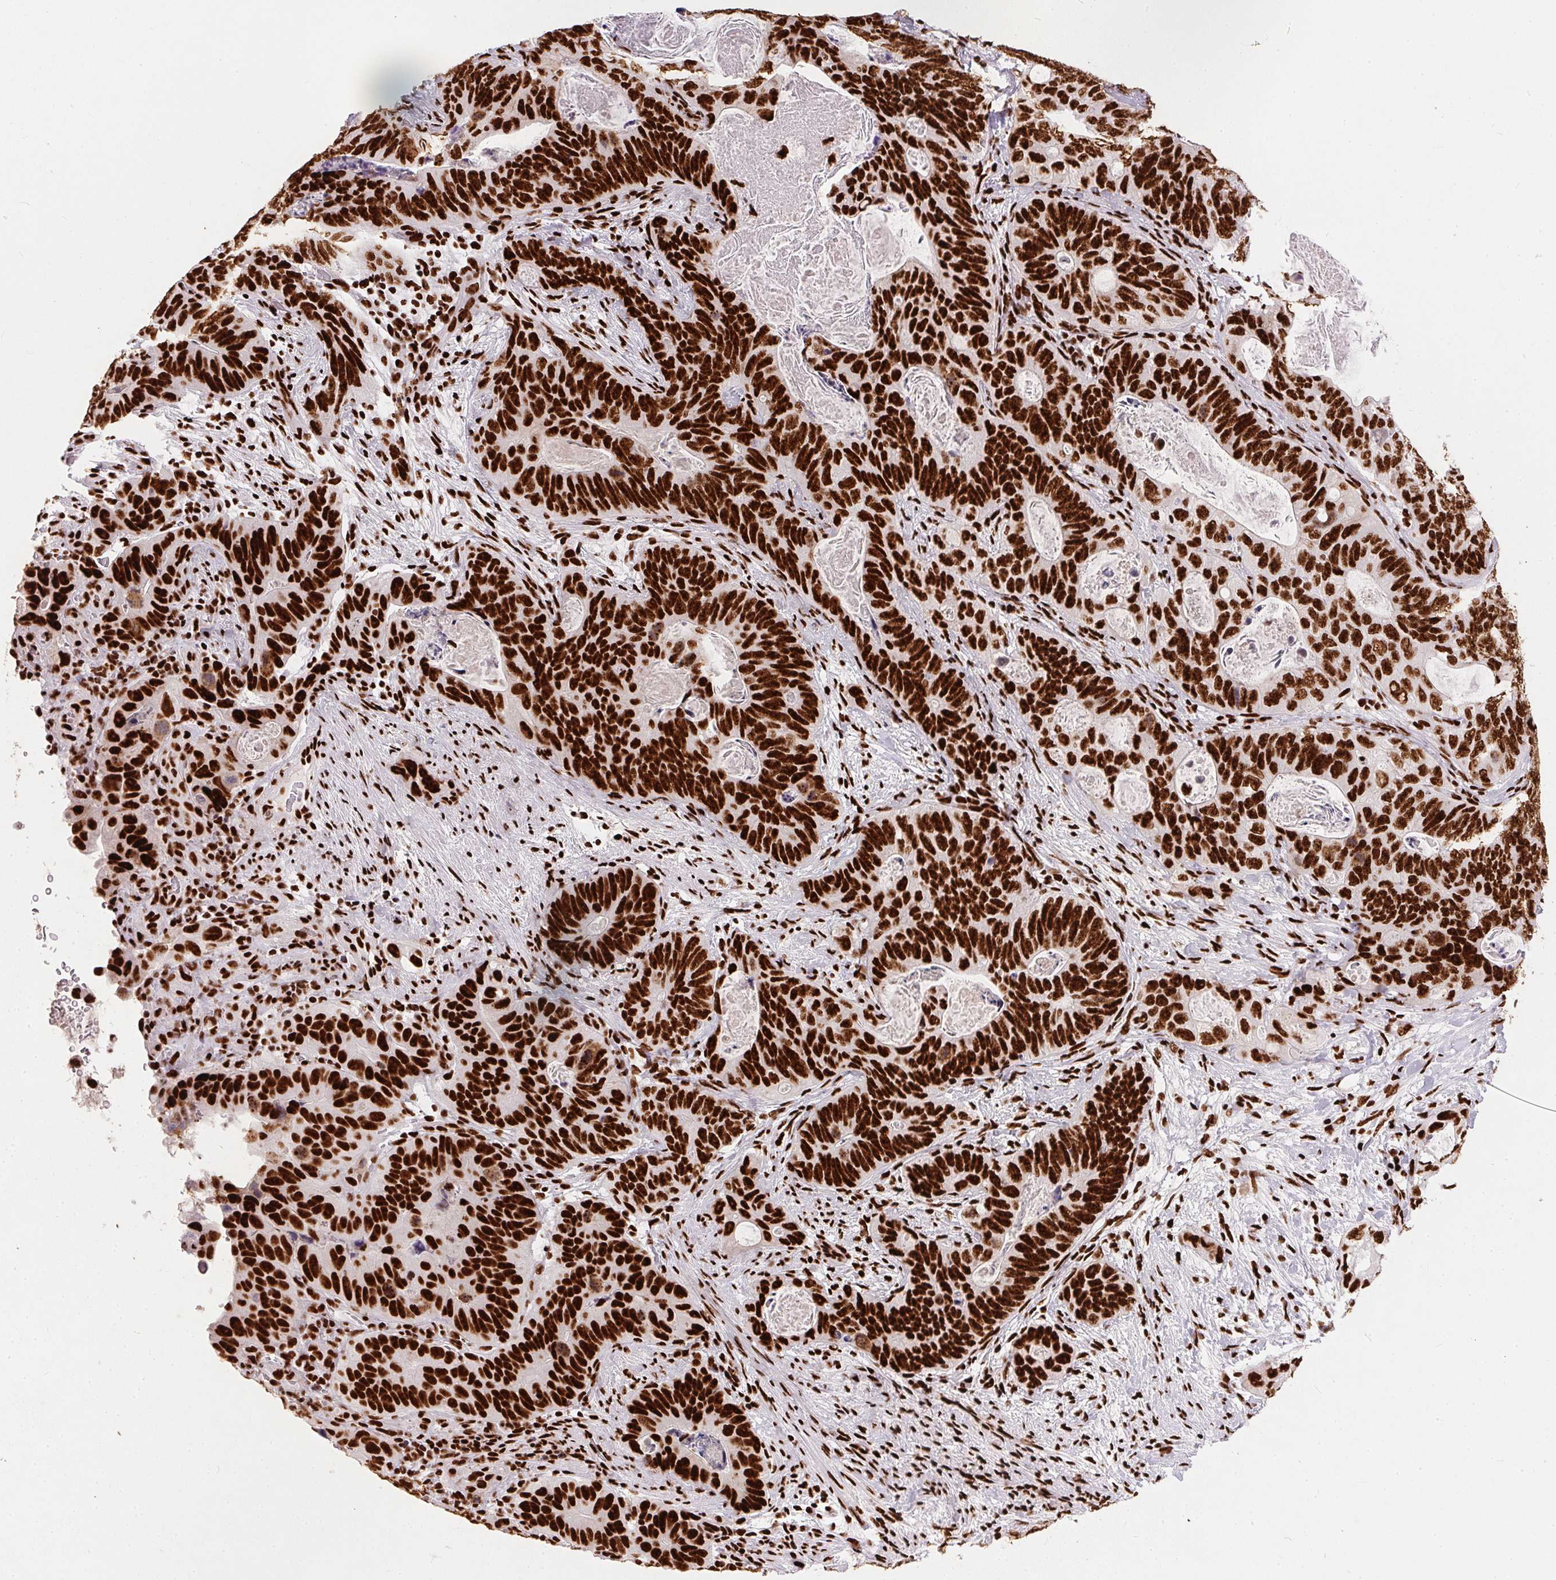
{"staining": {"intensity": "strong", "quantity": ">75%", "location": "nuclear"}, "tissue": "stomach cancer", "cell_type": "Tumor cells", "image_type": "cancer", "snomed": [{"axis": "morphology", "description": "Normal tissue, NOS"}, {"axis": "morphology", "description": "Adenocarcinoma, NOS"}, {"axis": "topography", "description": "Stomach"}], "caption": "A histopathology image showing strong nuclear staining in about >75% of tumor cells in stomach adenocarcinoma, as visualized by brown immunohistochemical staining.", "gene": "PAGE3", "patient": {"sex": "female", "age": 89}}